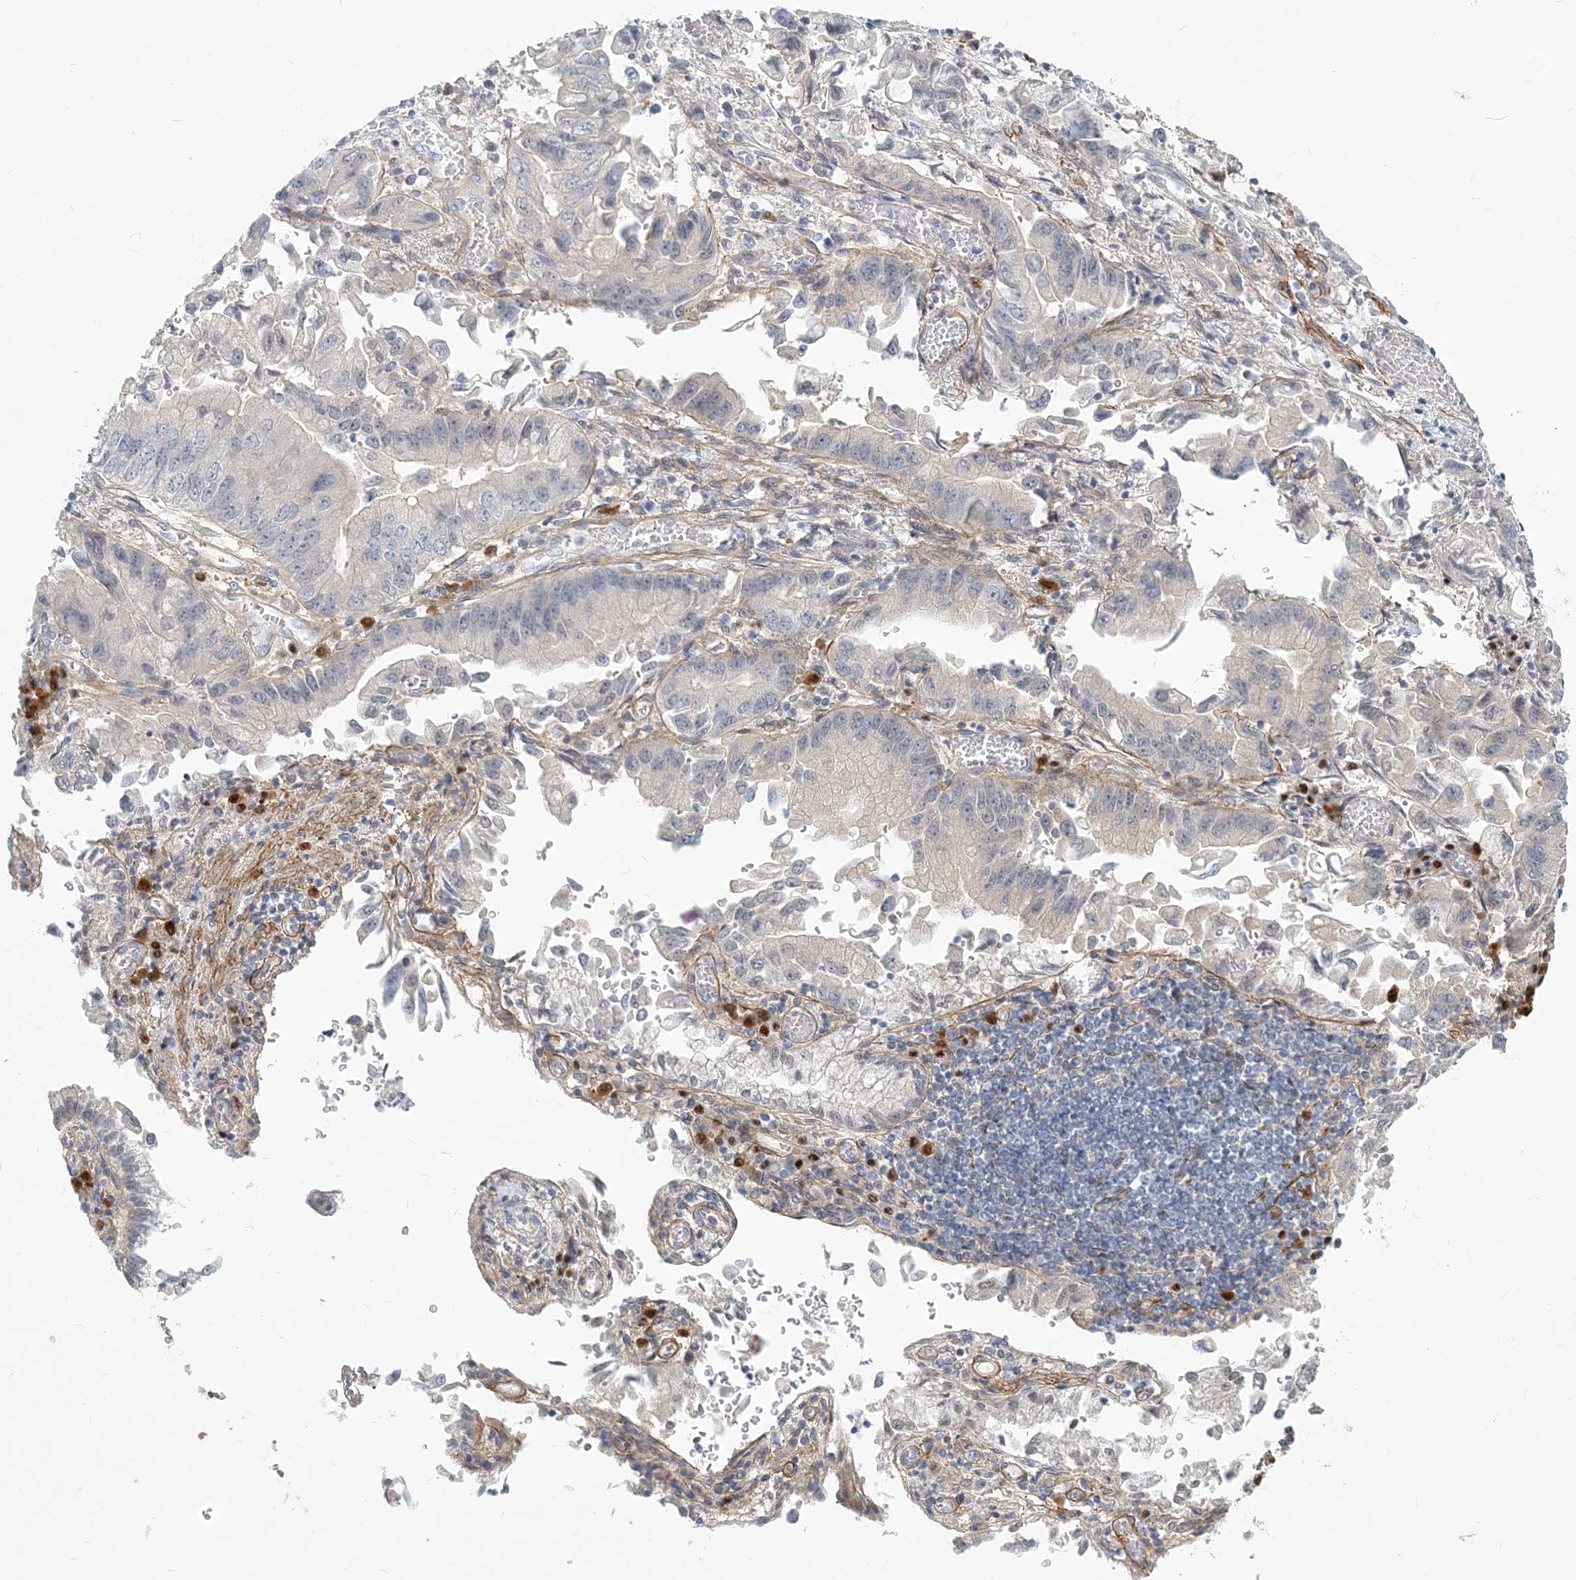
{"staining": {"intensity": "negative", "quantity": "none", "location": "none"}, "tissue": "stomach cancer", "cell_type": "Tumor cells", "image_type": "cancer", "snomed": [{"axis": "morphology", "description": "Adenocarcinoma, NOS"}, {"axis": "topography", "description": "Stomach"}], "caption": "Stomach cancer (adenocarcinoma) stained for a protein using immunohistochemistry (IHC) reveals no expression tumor cells.", "gene": "GMPPA", "patient": {"sex": "male", "age": 62}}